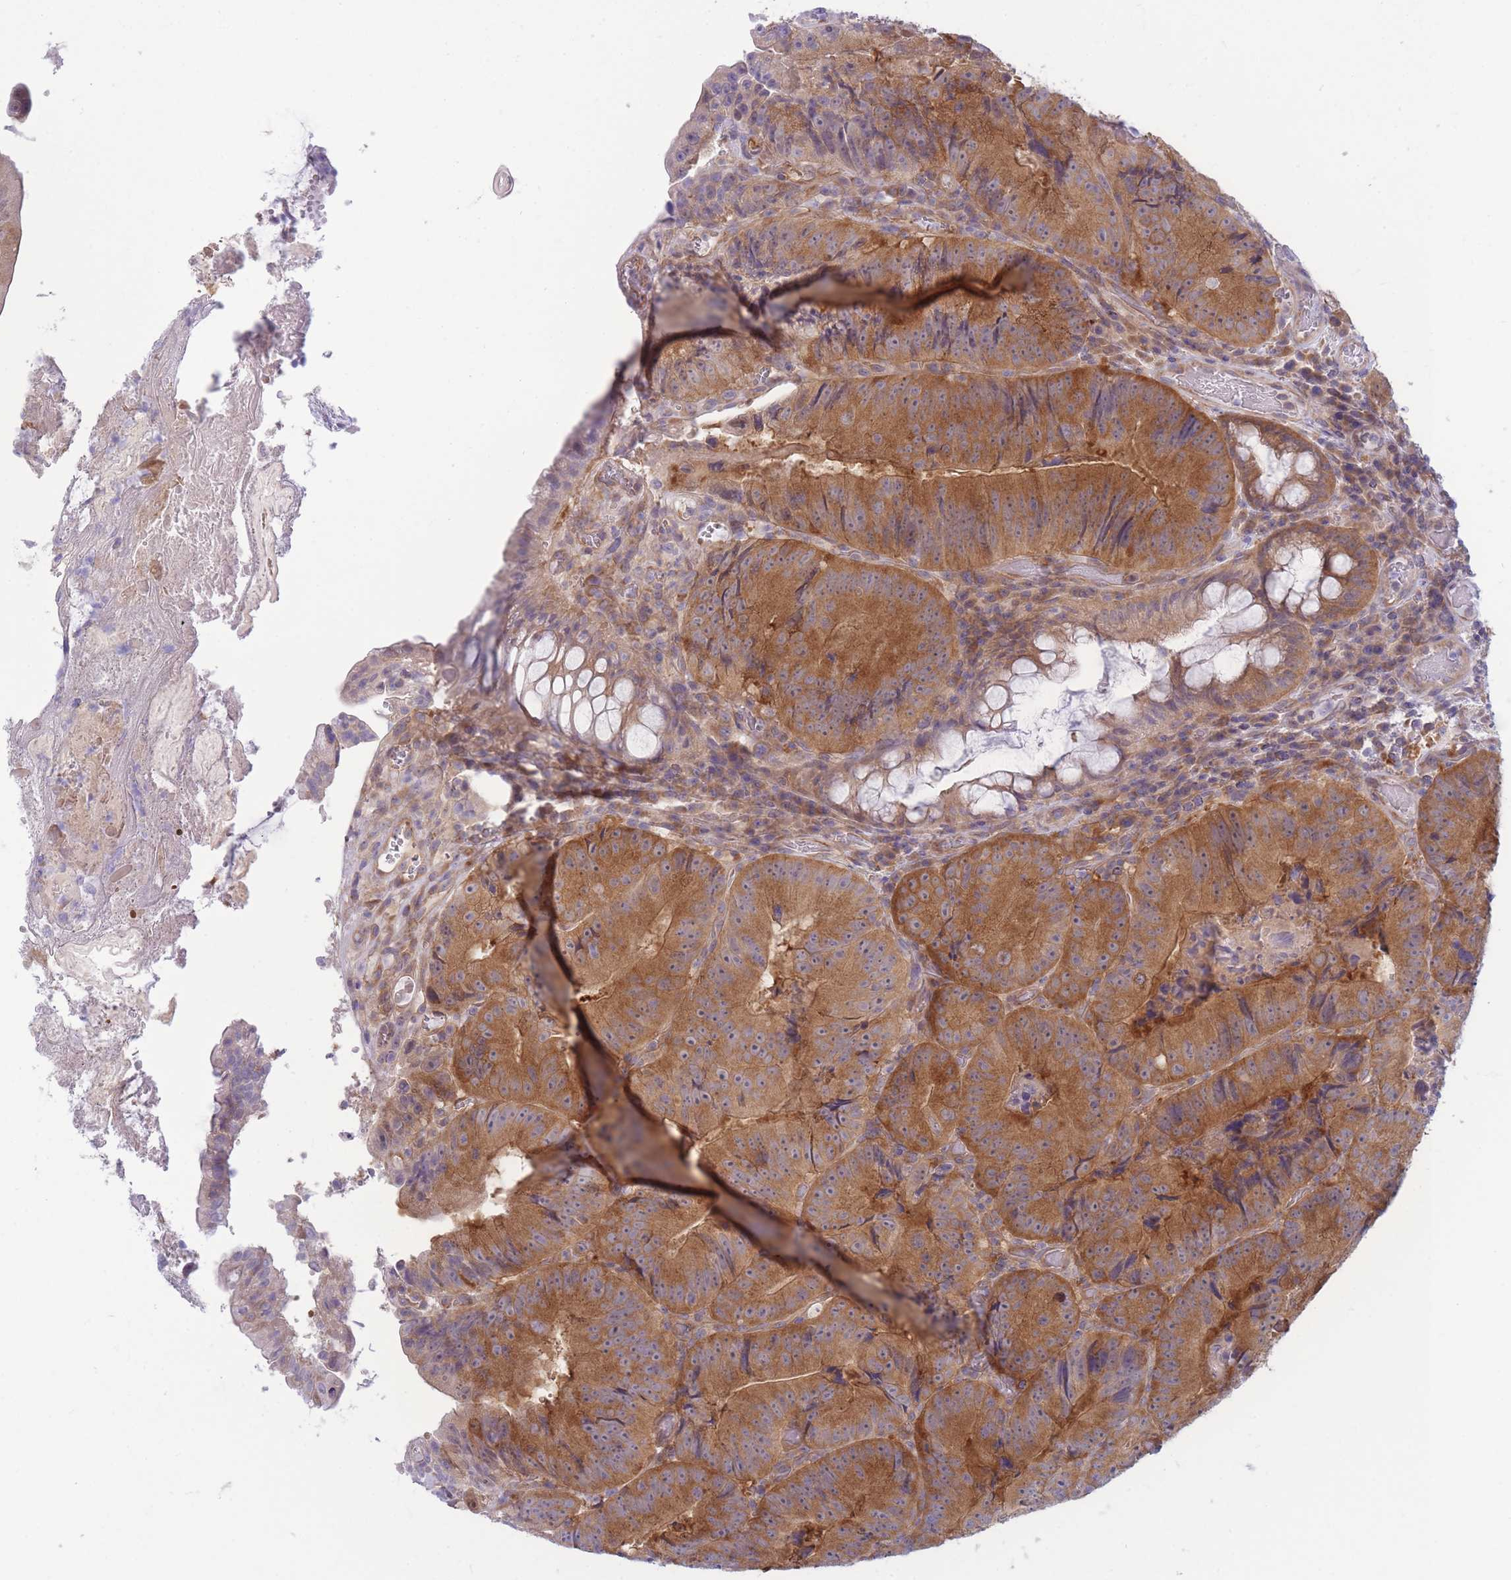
{"staining": {"intensity": "moderate", "quantity": ">75%", "location": "cytoplasmic/membranous"}, "tissue": "colorectal cancer", "cell_type": "Tumor cells", "image_type": "cancer", "snomed": [{"axis": "morphology", "description": "Adenocarcinoma, NOS"}, {"axis": "topography", "description": "Colon"}], "caption": "Protein expression analysis of colorectal cancer (adenocarcinoma) reveals moderate cytoplasmic/membranous staining in approximately >75% of tumor cells. (DAB (3,3'-diaminobenzidine) = brown stain, brightfield microscopy at high magnification).", "gene": "PFDN6", "patient": {"sex": "female", "age": 86}}